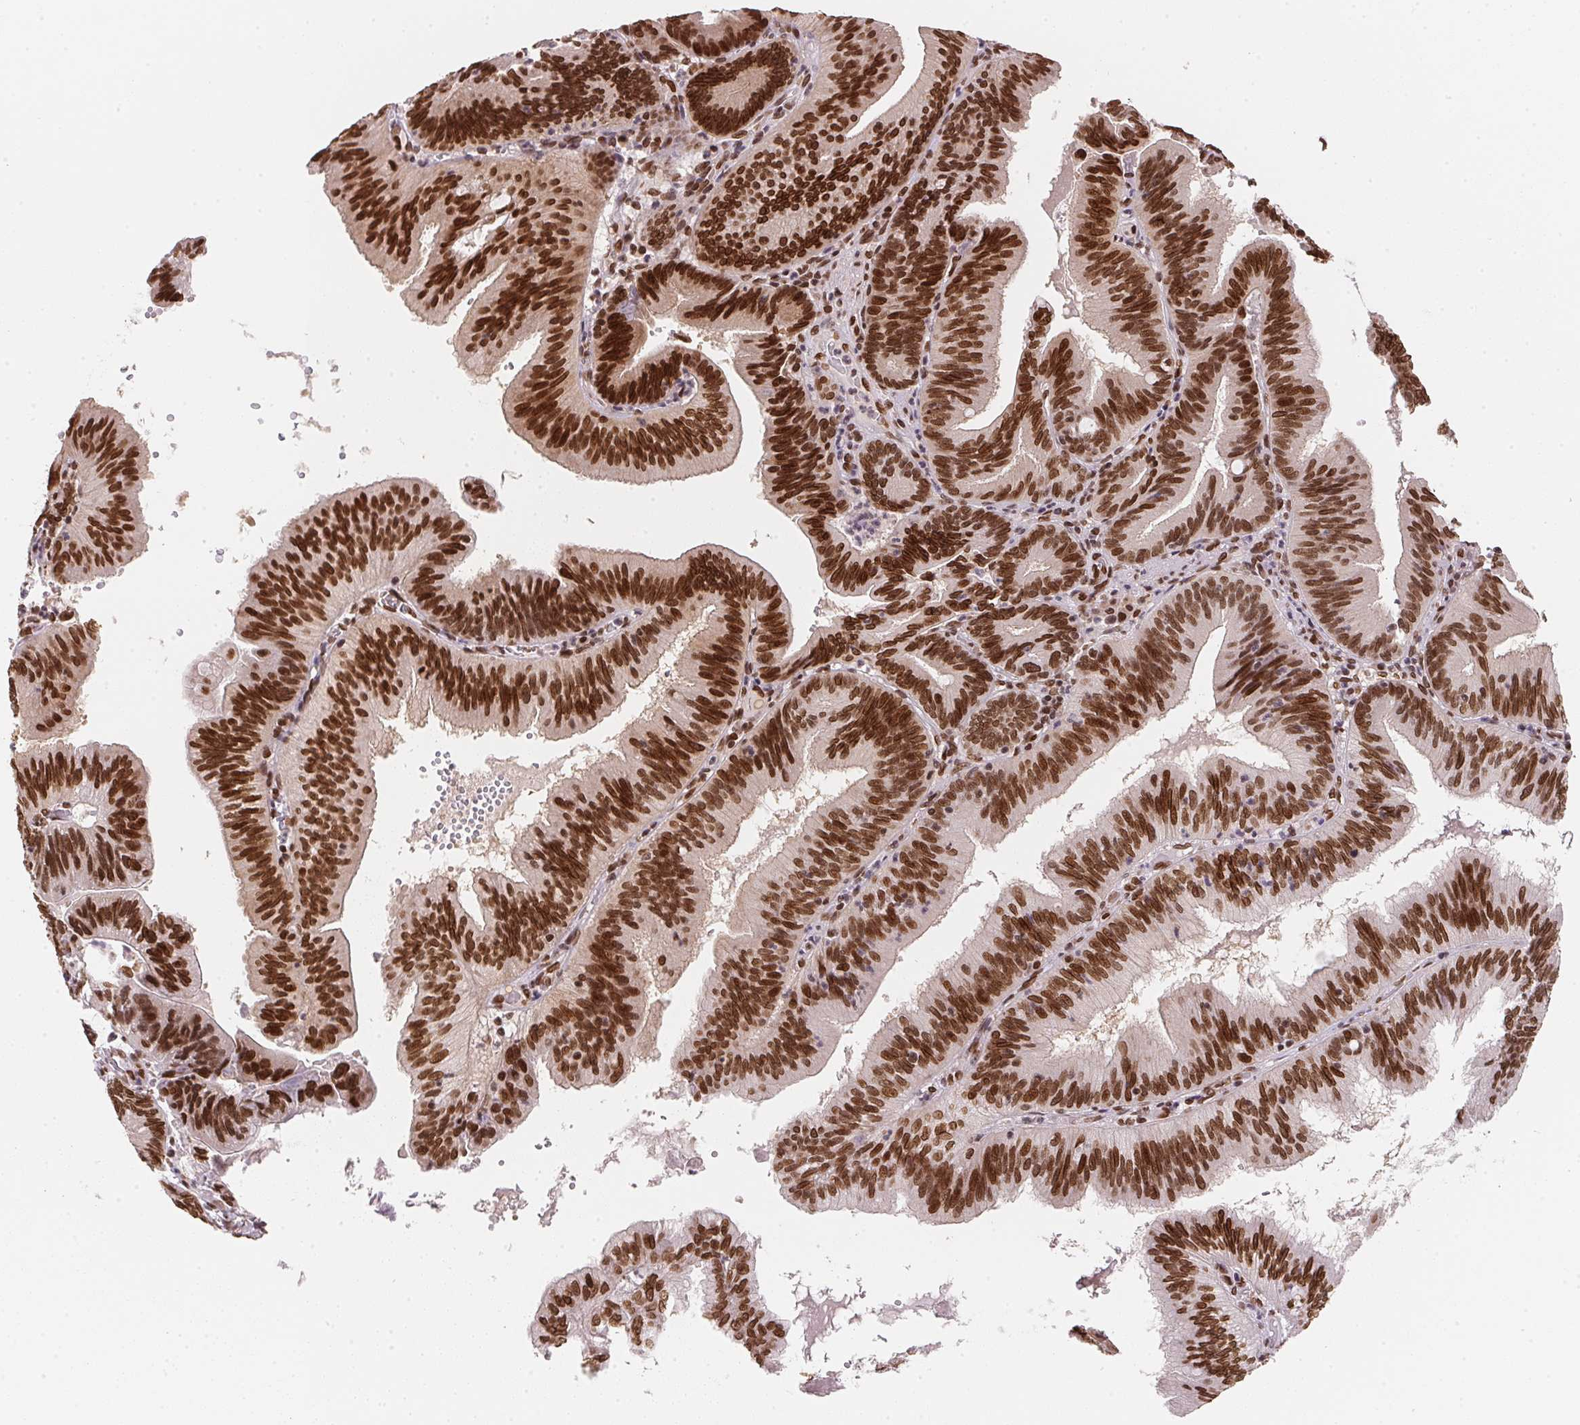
{"staining": {"intensity": "strong", "quantity": ">75%", "location": "nuclear"}, "tissue": "pancreatic cancer", "cell_type": "Tumor cells", "image_type": "cancer", "snomed": [{"axis": "morphology", "description": "Adenocarcinoma, NOS"}, {"axis": "topography", "description": "Pancreas"}], "caption": "Immunohistochemistry (IHC) image of human pancreatic cancer stained for a protein (brown), which demonstrates high levels of strong nuclear positivity in about >75% of tumor cells.", "gene": "SAP30BP", "patient": {"sex": "male", "age": 82}}